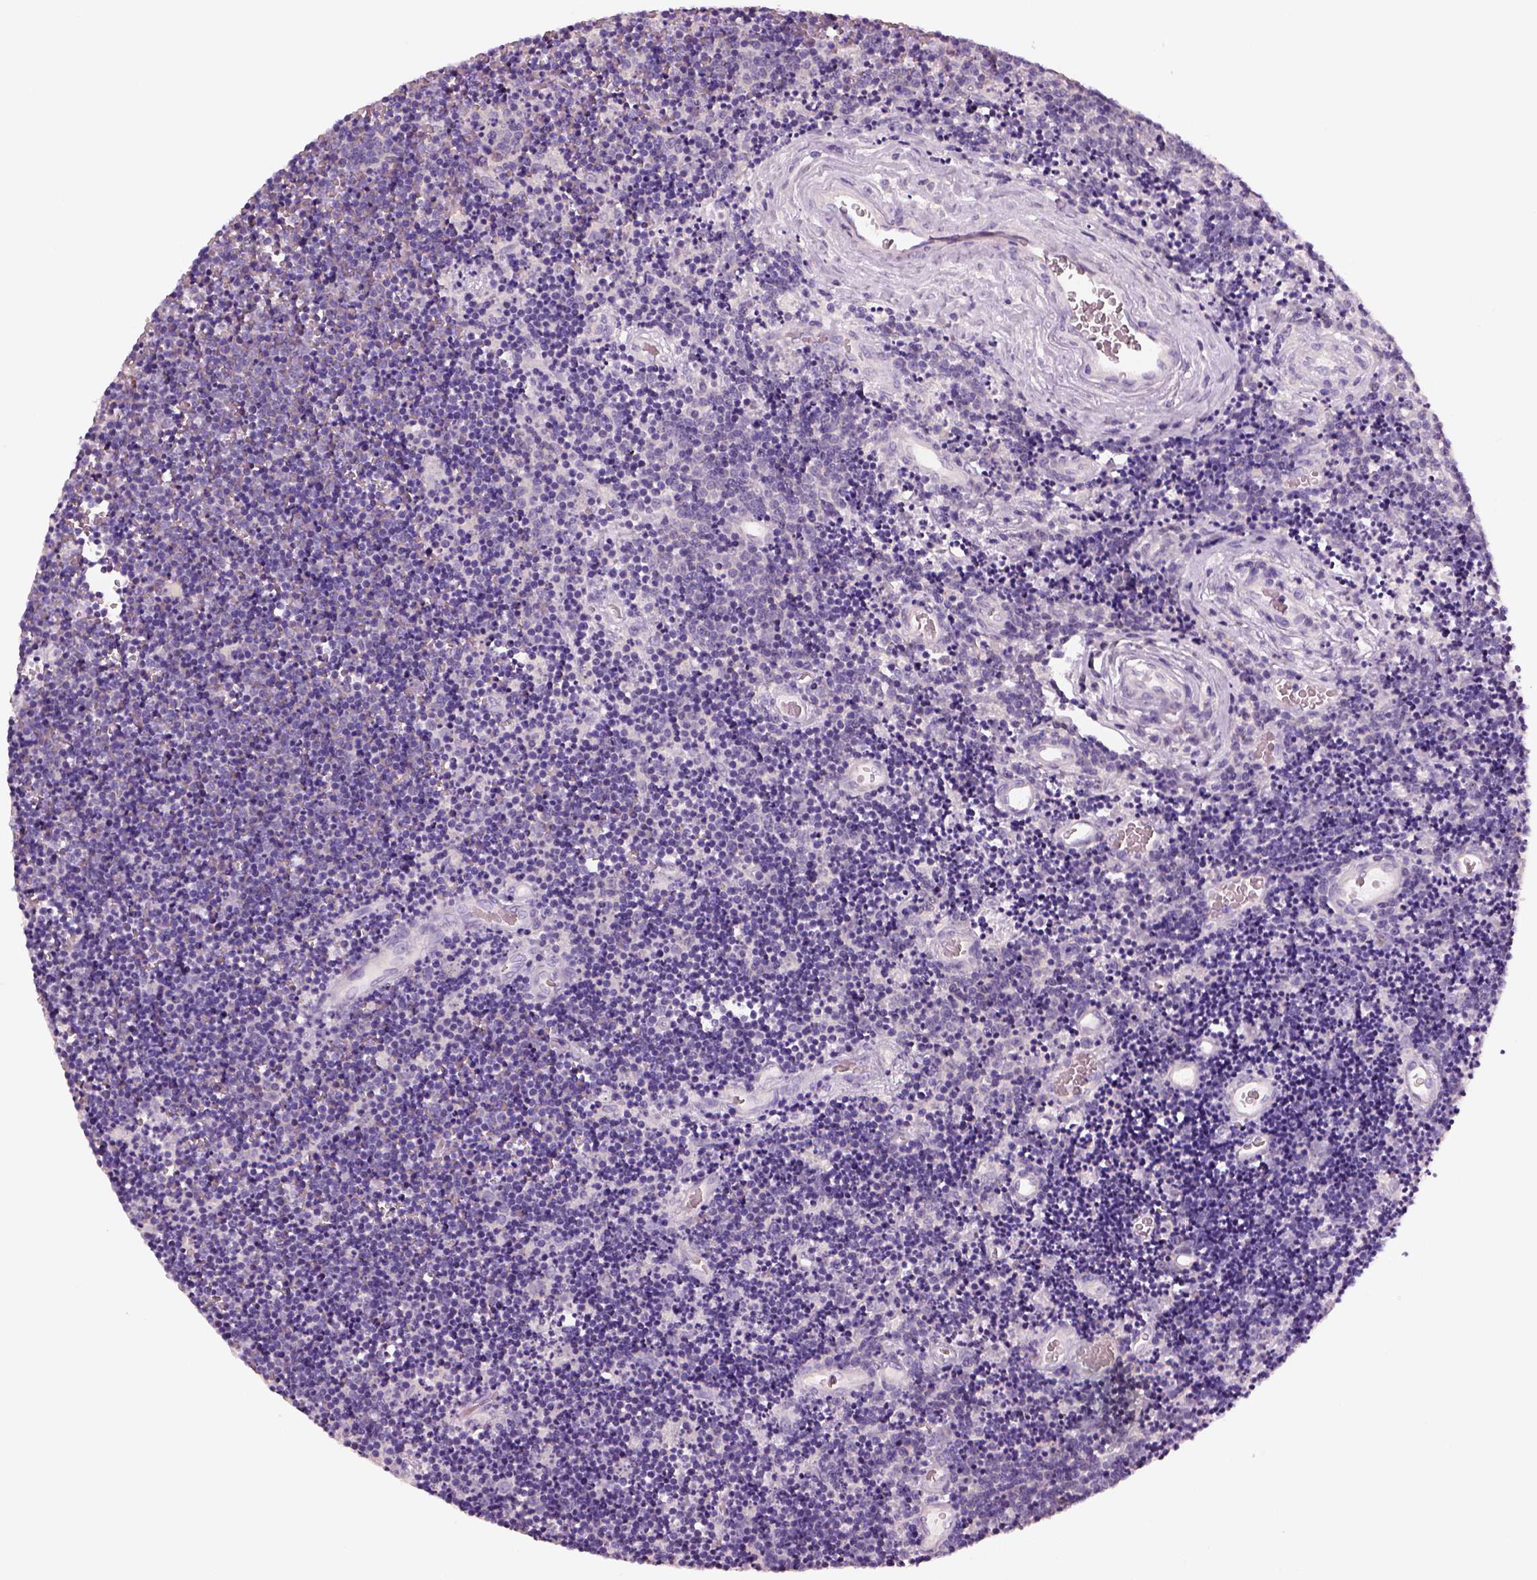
{"staining": {"intensity": "negative", "quantity": "none", "location": "none"}, "tissue": "lymphoma", "cell_type": "Tumor cells", "image_type": "cancer", "snomed": [{"axis": "morphology", "description": "Malignant lymphoma, non-Hodgkin's type, Low grade"}, {"axis": "topography", "description": "Brain"}], "caption": "A high-resolution image shows immunohistochemistry staining of lymphoma, which displays no significant staining in tumor cells.", "gene": "ELSPBP1", "patient": {"sex": "female", "age": 66}}